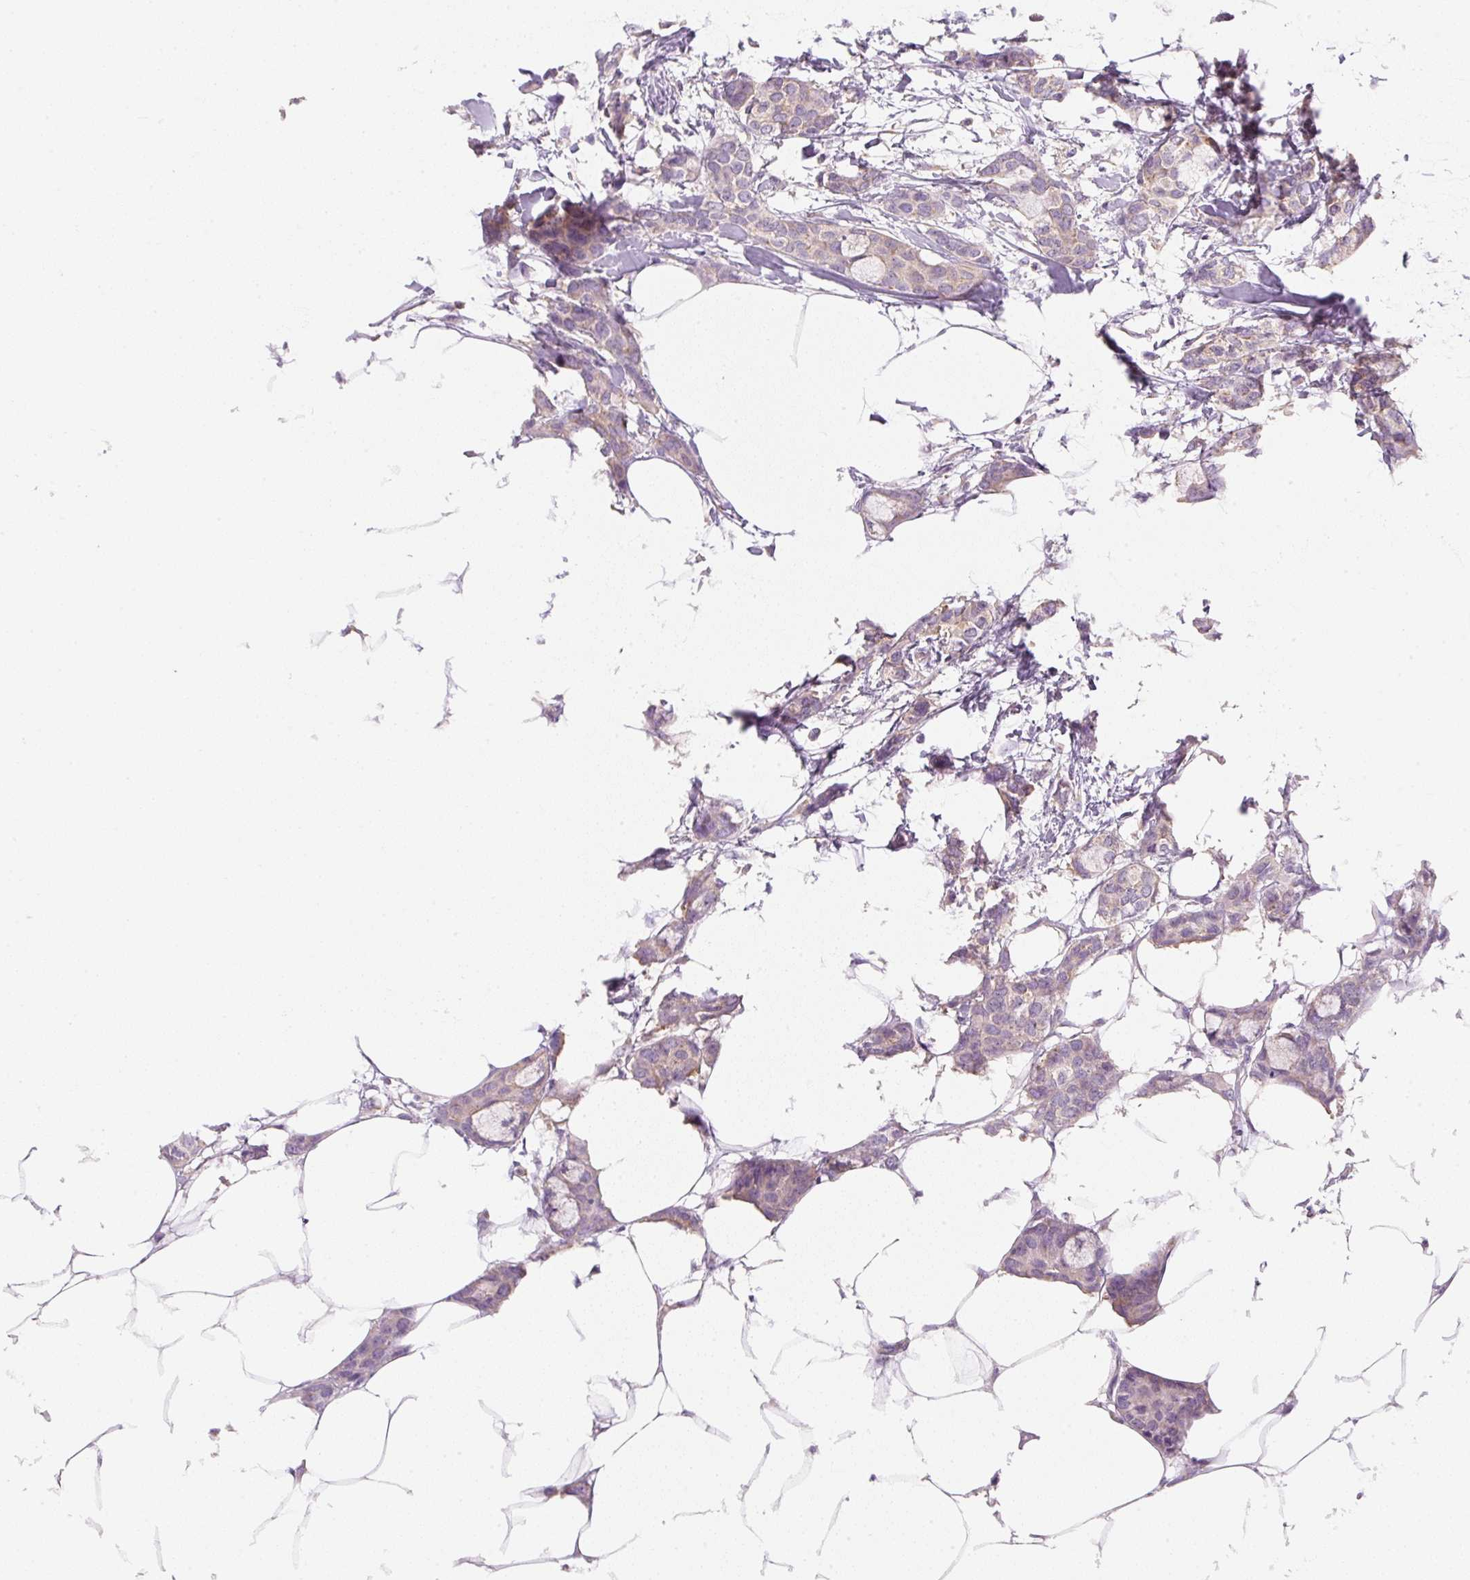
{"staining": {"intensity": "weak", "quantity": "25%-75%", "location": "cytoplasmic/membranous"}, "tissue": "breast cancer", "cell_type": "Tumor cells", "image_type": "cancer", "snomed": [{"axis": "morphology", "description": "Duct carcinoma"}, {"axis": "topography", "description": "Breast"}], "caption": "Weak cytoplasmic/membranous expression for a protein is identified in approximately 25%-75% of tumor cells of intraductal carcinoma (breast) using immunohistochemistry.", "gene": "RPL18A", "patient": {"sex": "female", "age": 73}}